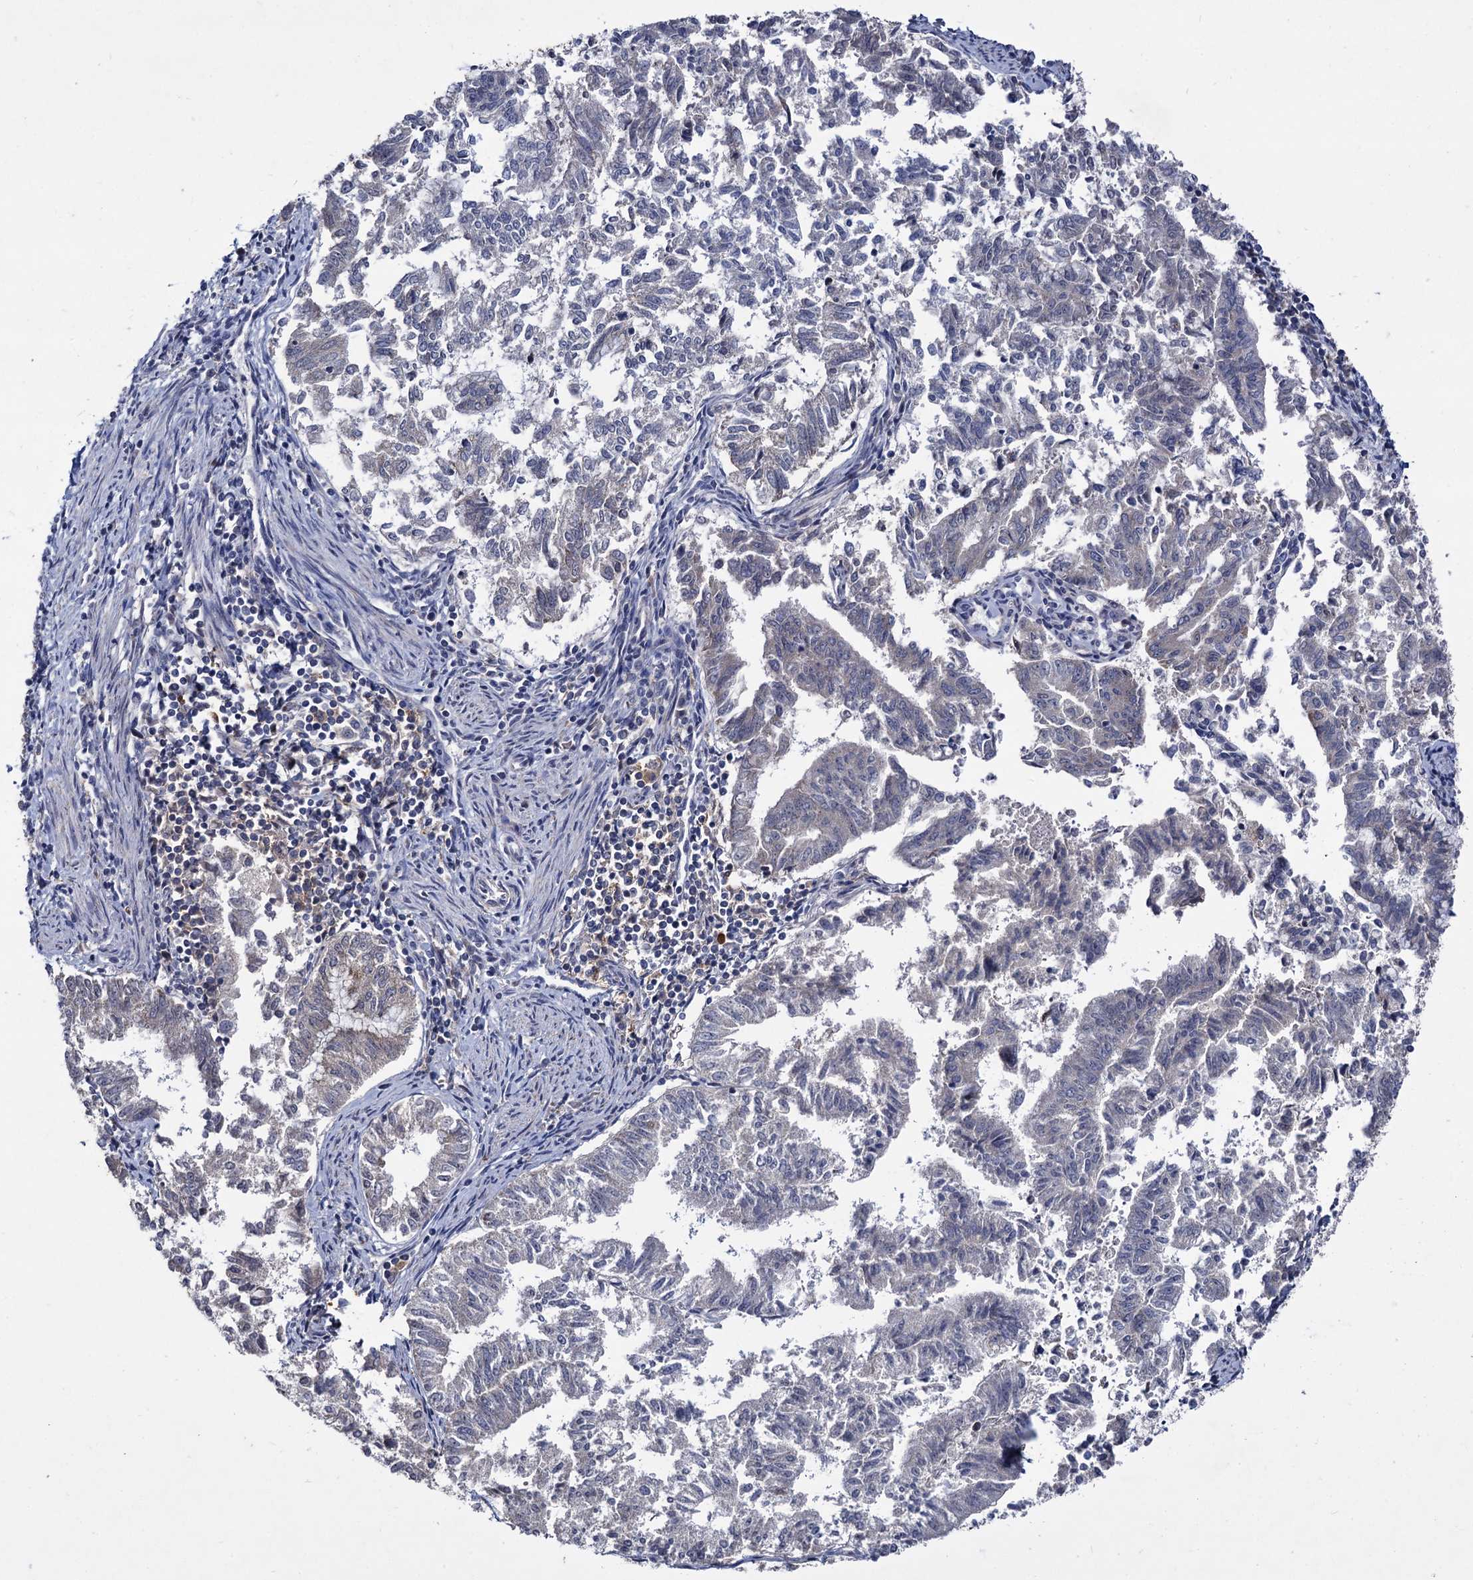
{"staining": {"intensity": "negative", "quantity": "none", "location": "none"}, "tissue": "endometrial cancer", "cell_type": "Tumor cells", "image_type": "cancer", "snomed": [{"axis": "morphology", "description": "Adenocarcinoma, NOS"}, {"axis": "topography", "description": "Endometrium"}], "caption": "Immunohistochemical staining of human endometrial adenocarcinoma demonstrates no significant positivity in tumor cells. (DAB immunohistochemistry with hematoxylin counter stain).", "gene": "RPUSD4", "patient": {"sex": "female", "age": 79}}